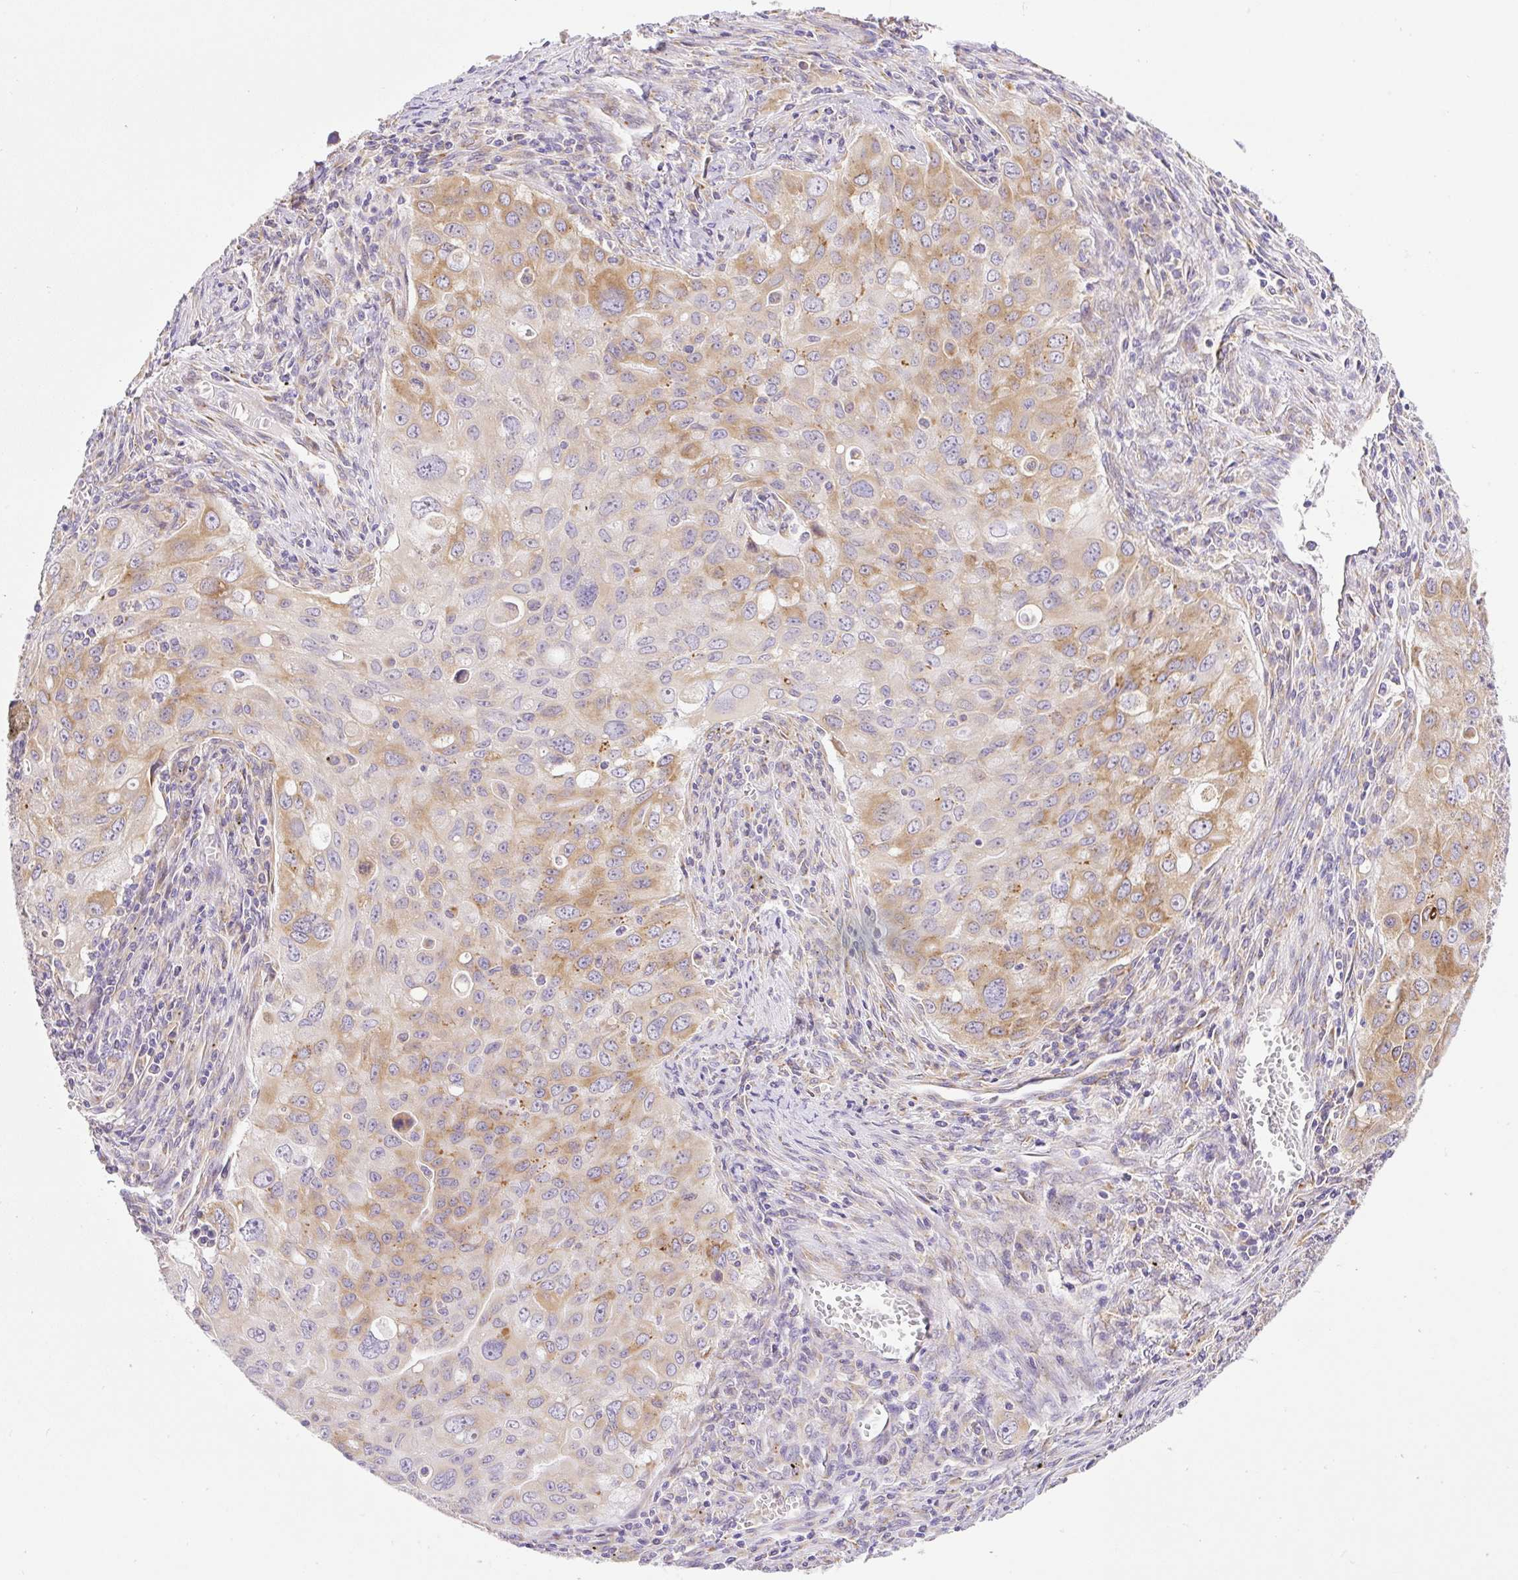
{"staining": {"intensity": "moderate", "quantity": "25%-75%", "location": "cytoplasmic/membranous"}, "tissue": "lung cancer", "cell_type": "Tumor cells", "image_type": "cancer", "snomed": [{"axis": "morphology", "description": "Adenocarcinoma, NOS"}, {"axis": "morphology", "description": "Adenocarcinoma, metastatic, NOS"}, {"axis": "topography", "description": "Lymph node"}, {"axis": "topography", "description": "Lung"}], "caption": "Lung cancer (metastatic adenocarcinoma) stained with immunohistochemistry (IHC) exhibits moderate cytoplasmic/membranous expression in approximately 25%-75% of tumor cells.", "gene": "POFUT1", "patient": {"sex": "female", "age": 42}}